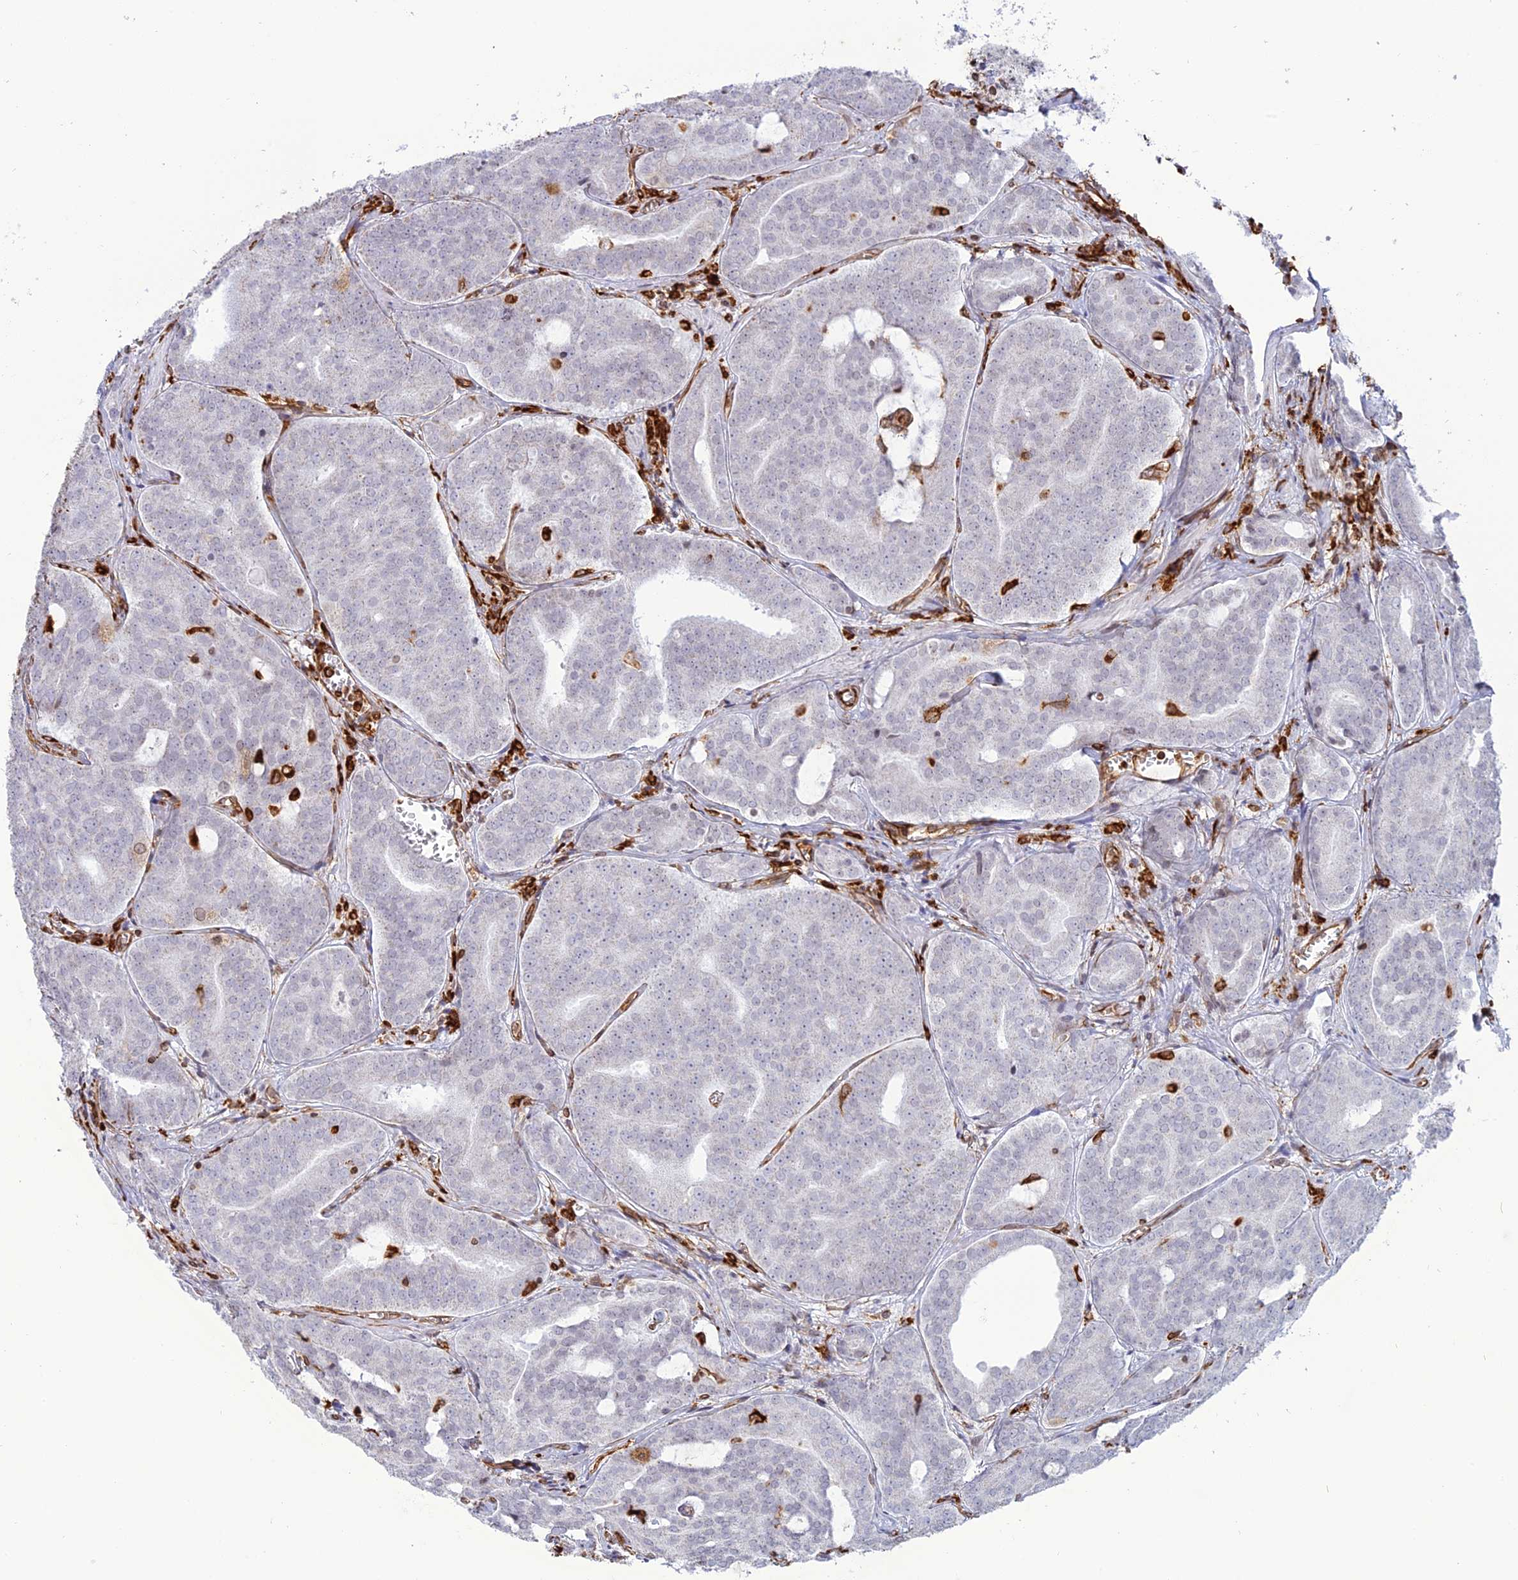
{"staining": {"intensity": "negative", "quantity": "none", "location": "none"}, "tissue": "prostate cancer", "cell_type": "Tumor cells", "image_type": "cancer", "snomed": [{"axis": "morphology", "description": "Adenocarcinoma, High grade"}, {"axis": "topography", "description": "Prostate"}], "caption": "The micrograph displays no significant staining in tumor cells of adenocarcinoma (high-grade) (prostate).", "gene": "APOBR", "patient": {"sex": "male", "age": 55}}